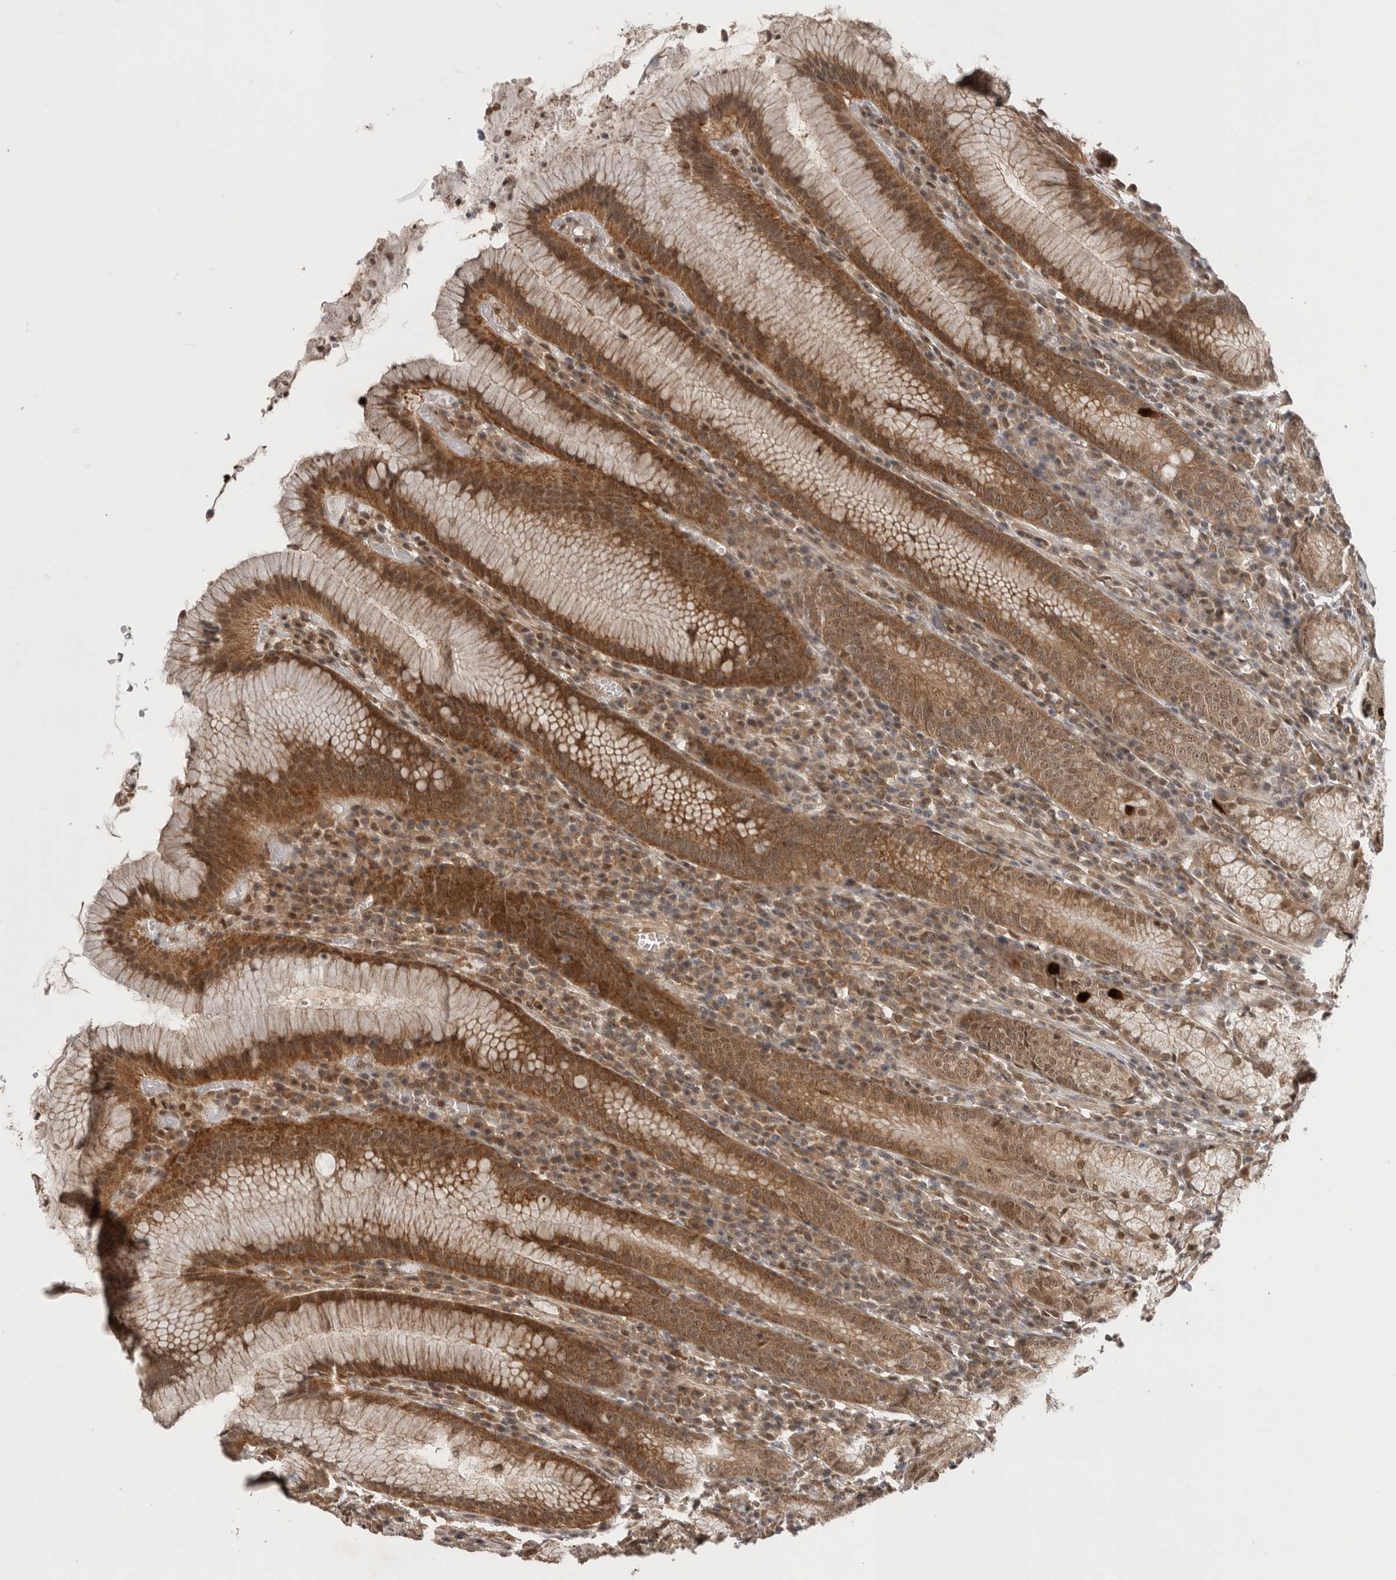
{"staining": {"intensity": "moderate", "quantity": ">75%", "location": "cytoplasmic/membranous,nuclear"}, "tissue": "stomach", "cell_type": "Glandular cells", "image_type": "normal", "snomed": [{"axis": "morphology", "description": "Normal tissue, NOS"}, {"axis": "topography", "description": "Stomach"}], "caption": "The micrograph displays a brown stain indicating the presence of a protein in the cytoplasmic/membranous,nuclear of glandular cells in stomach. (IHC, brightfield microscopy, high magnification).", "gene": "VPS50", "patient": {"sex": "male", "age": 55}}